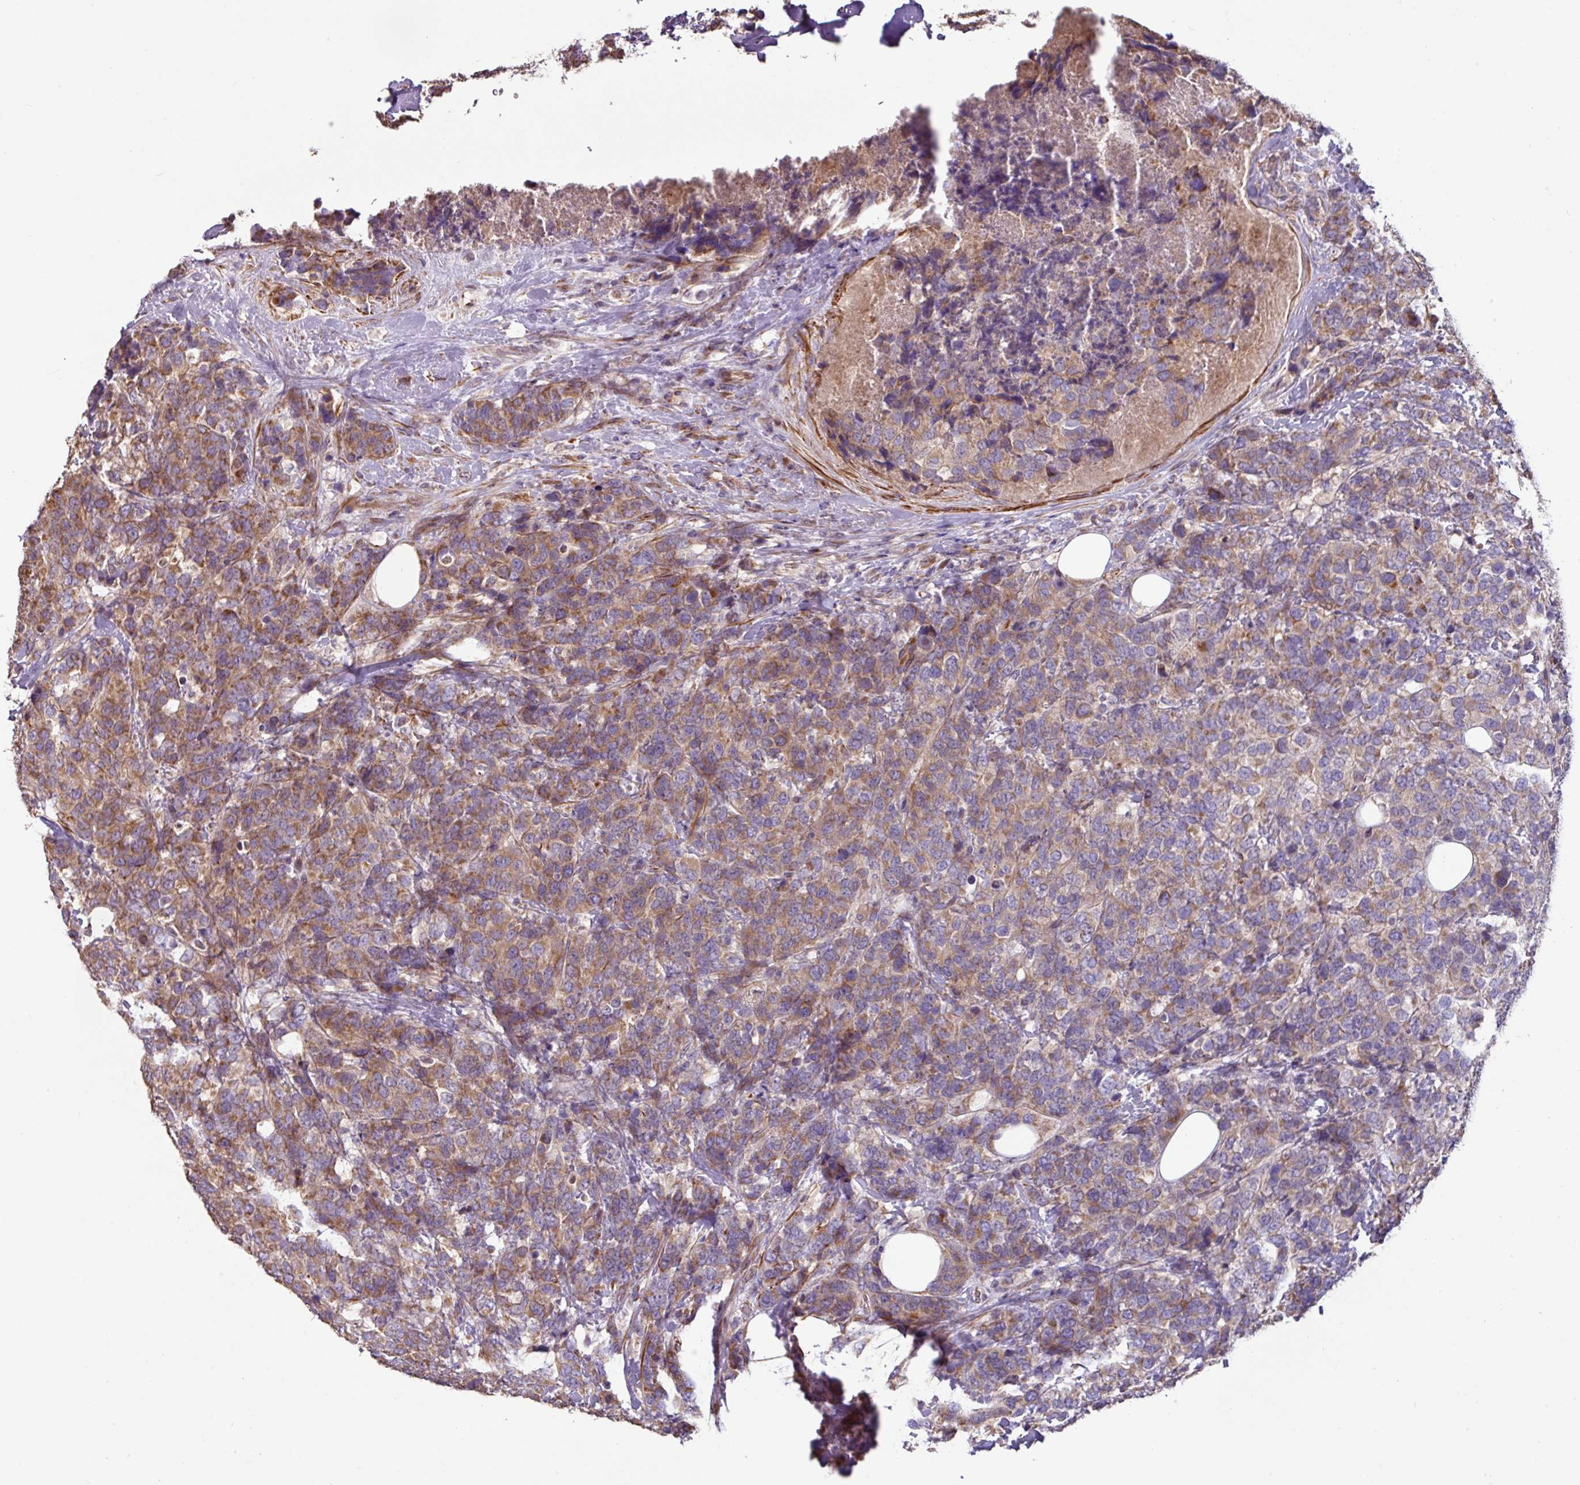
{"staining": {"intensity": "moderate", "quantity": ">75%", "location": "cytoplasmic/membranous"}, "tissue": "breast cancer", "cell_type": "Tumor cells", "image_type": "cancer", "snomed": [{"axis": "morphology", "description": "Lobular carcinoma"}, {"axis": "topography", "description": "Breast"}], "caption": "Breast cancer was stained to show a protein in brown. There is medium levels of moderate cytoplasmic/membranous expression in approximately >75% of tumor cells. (DAB IHC with brightfield microscopy, high magnification).", "gene": "MRRF", "patient": {"sex": "female", "age": 59}}